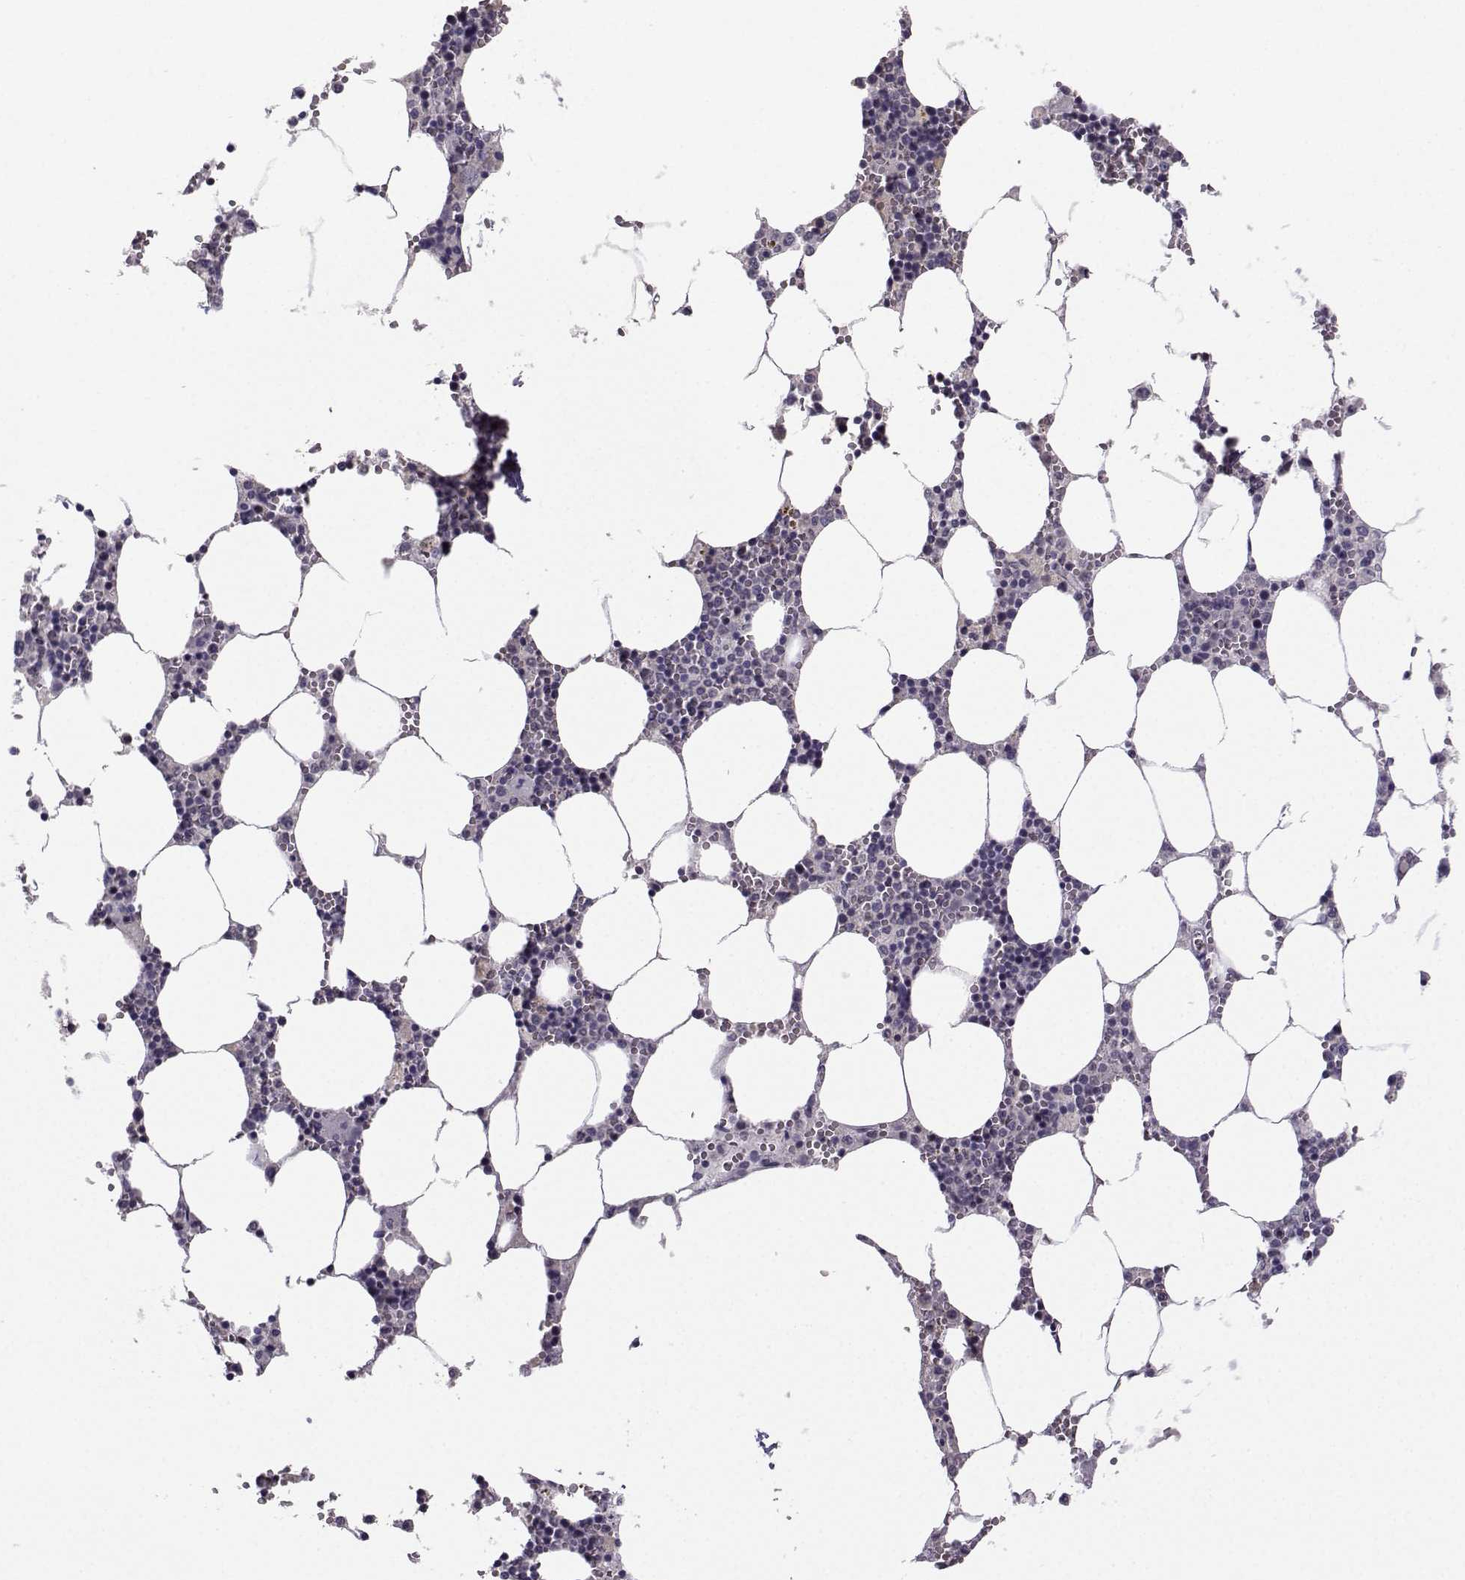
{"staining": {"intensity": "negative", "quantity": "none", "location": "none"}, "tissue": "bone marrow", "cell_type": "Hematopoietic cells", "image_type": "normal", "snomed": [{"axis": "morphology", "description": "Normal tissue, NOS"}, {"axis": "topography", "description": "Bone marrow"}], "caption": "This is a image of IHC staining of normal bone marrow, which shows no staining in hematopoietic cells.", "gene": "FCAMR", "patient": {"sex": "female", "age": 64}}